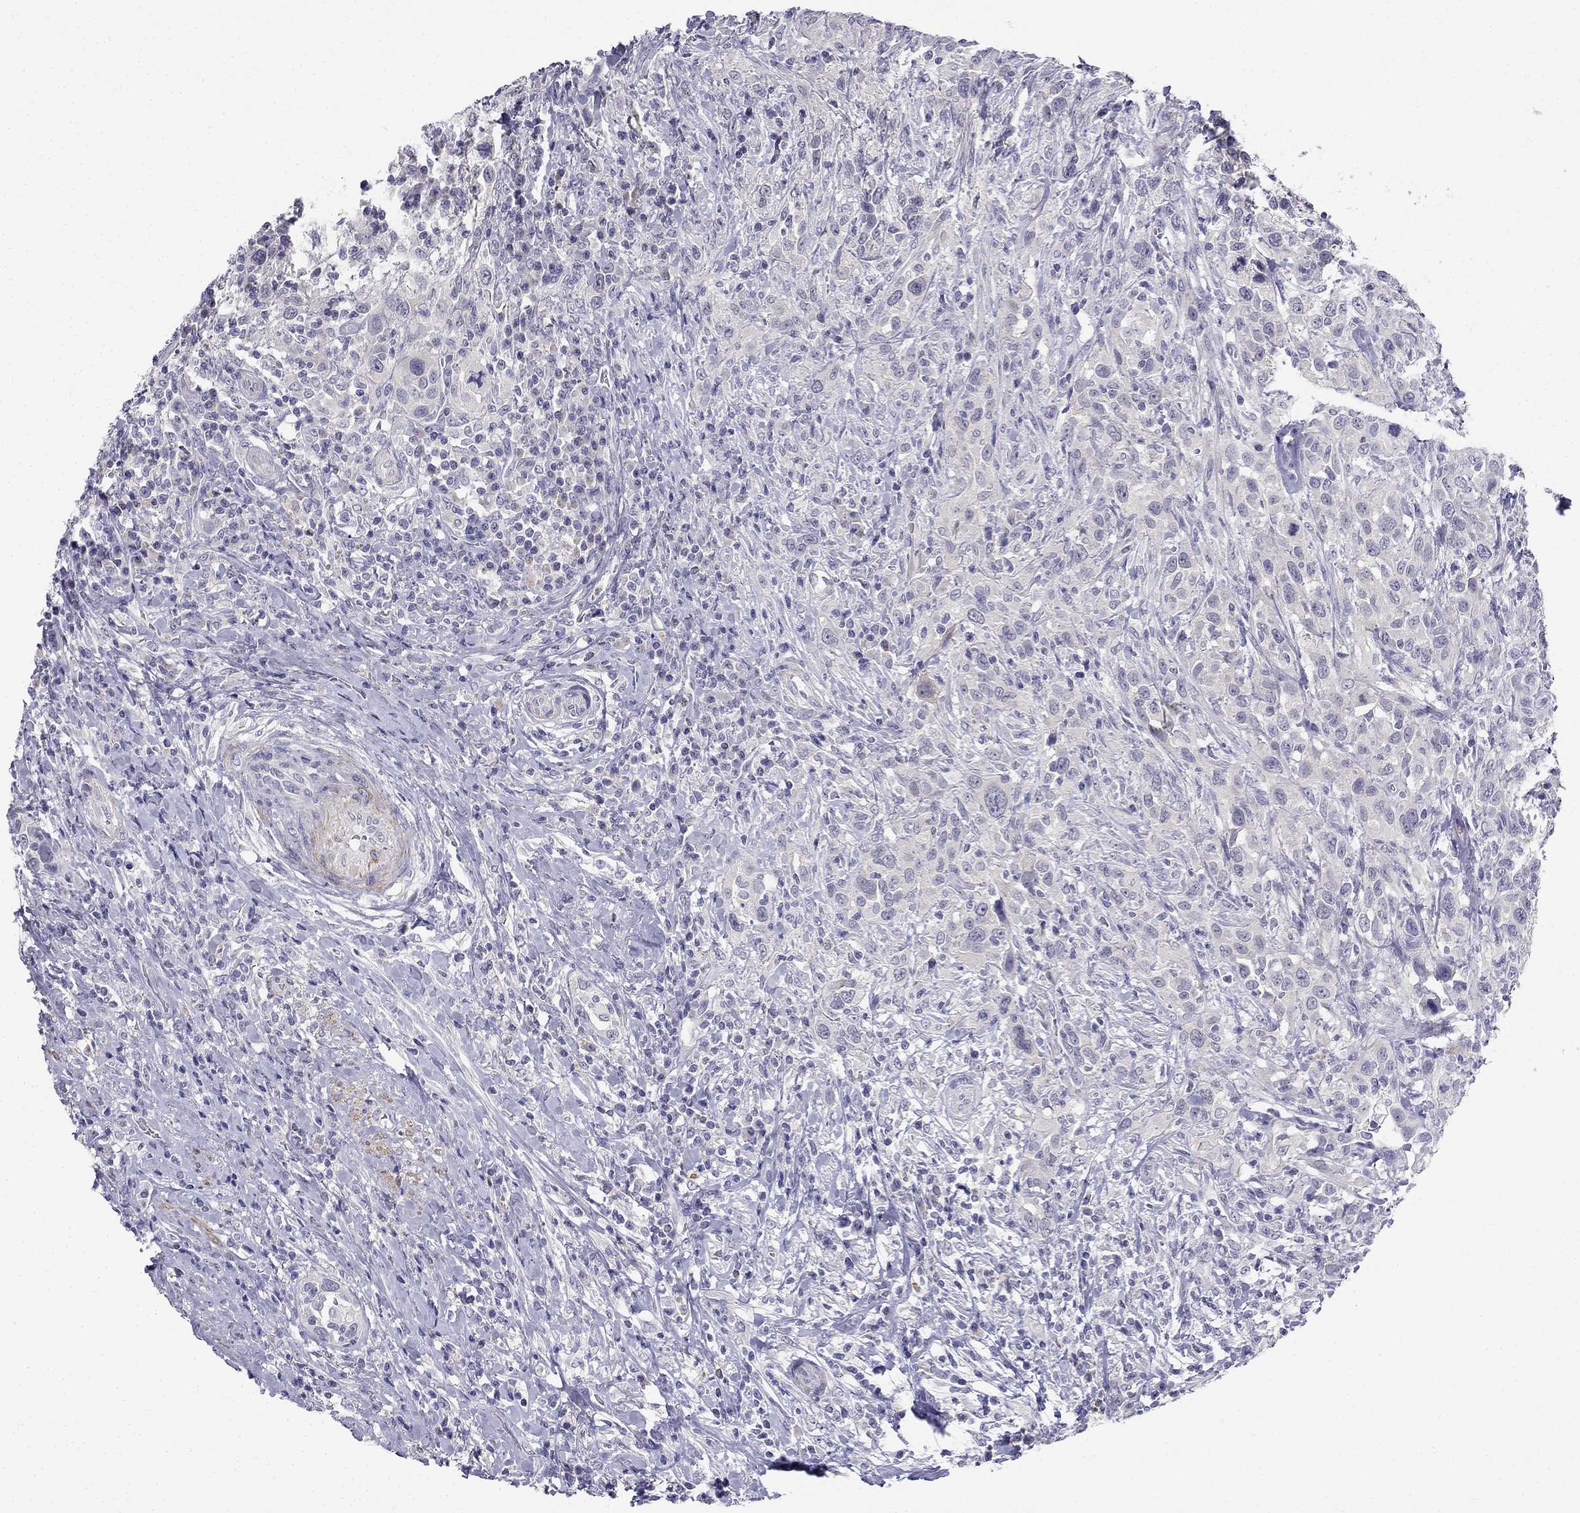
{"staining": {"intensity": "negative", "quantity": "none", "location": "none"}, "tissue": "urothelial cancer", "cell_type": "Tumor cells", "image_type": "cancer", "snomed": [{"axis": "morphology", "description": "Urothelial carcinoma, NOS"}, {"axis": "morphology", "description": "Urothelial carcinoma, High grade"}, {"axis": "topography", "description": "Urinary bladder"}], "caption": "Tumor cells are negative for brown protein staining in urothelial cancer.", "gene": "C16orf89", "patient": {"sex": "female", "age": 64}}